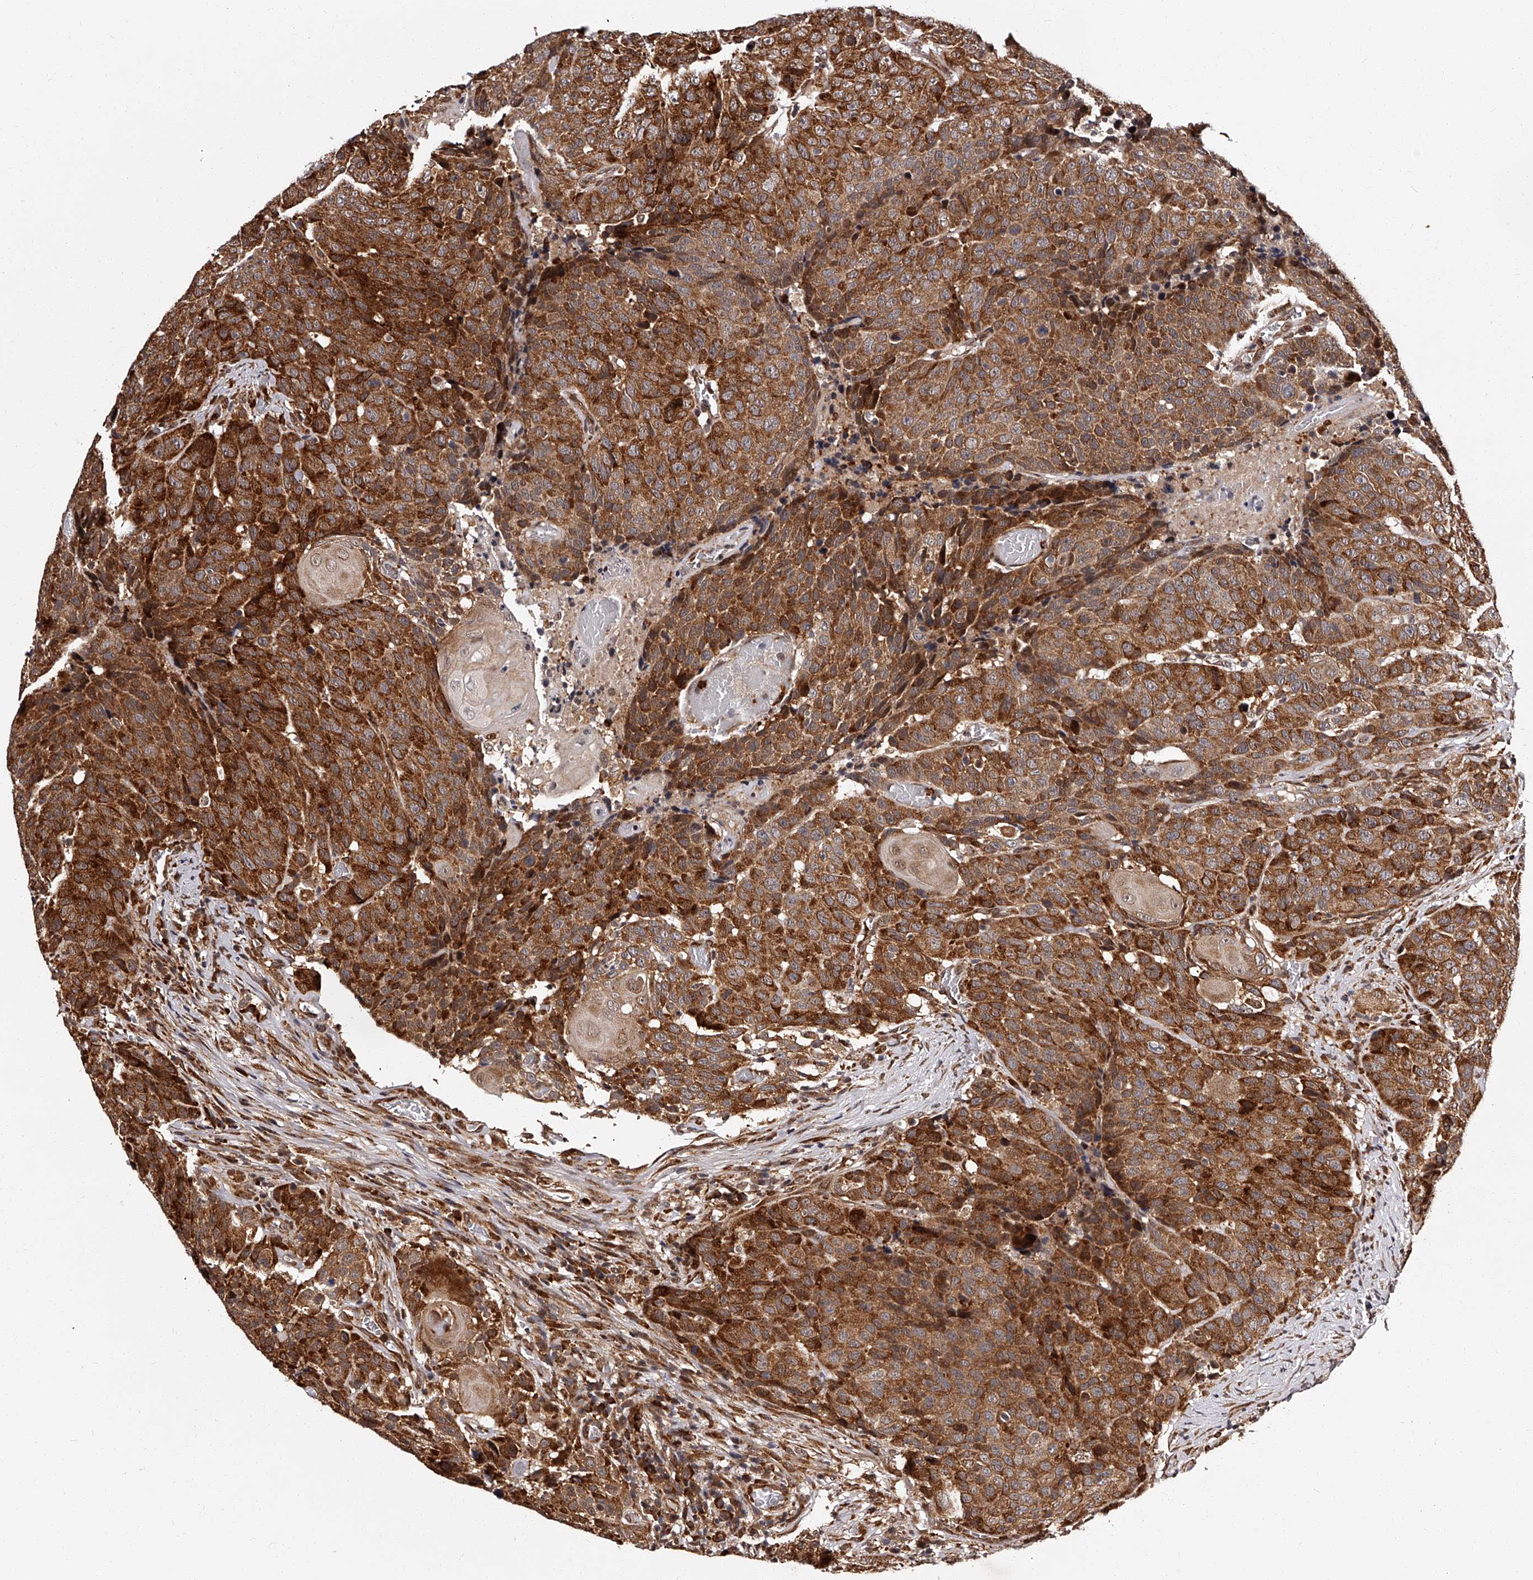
{"staining": {"intensity": "strong", "quantity": ">75%", "location": "cytoplasmic/membranous"}, "tissue": "head and neck cancer", "cell_type": "Tumor cells", "image_type": "cancer", "snomed": [{"axis": "morphology", "description": "Squamous cell carcinoma, NOS"}, {"axis": "topography", "description": "Head-Neck"}], "caption": "Protein expression analysis of head and neck cancer (squamous cell carcinoma) demonstrates strong cytoplasmic/membranous staining in approximately >75% of tumor cells. (DAB IHC, brown staining for protein, blue staining for nuclei).", "gene": "RSC1A1", "patient": {"sex": "male", "age": 66}}